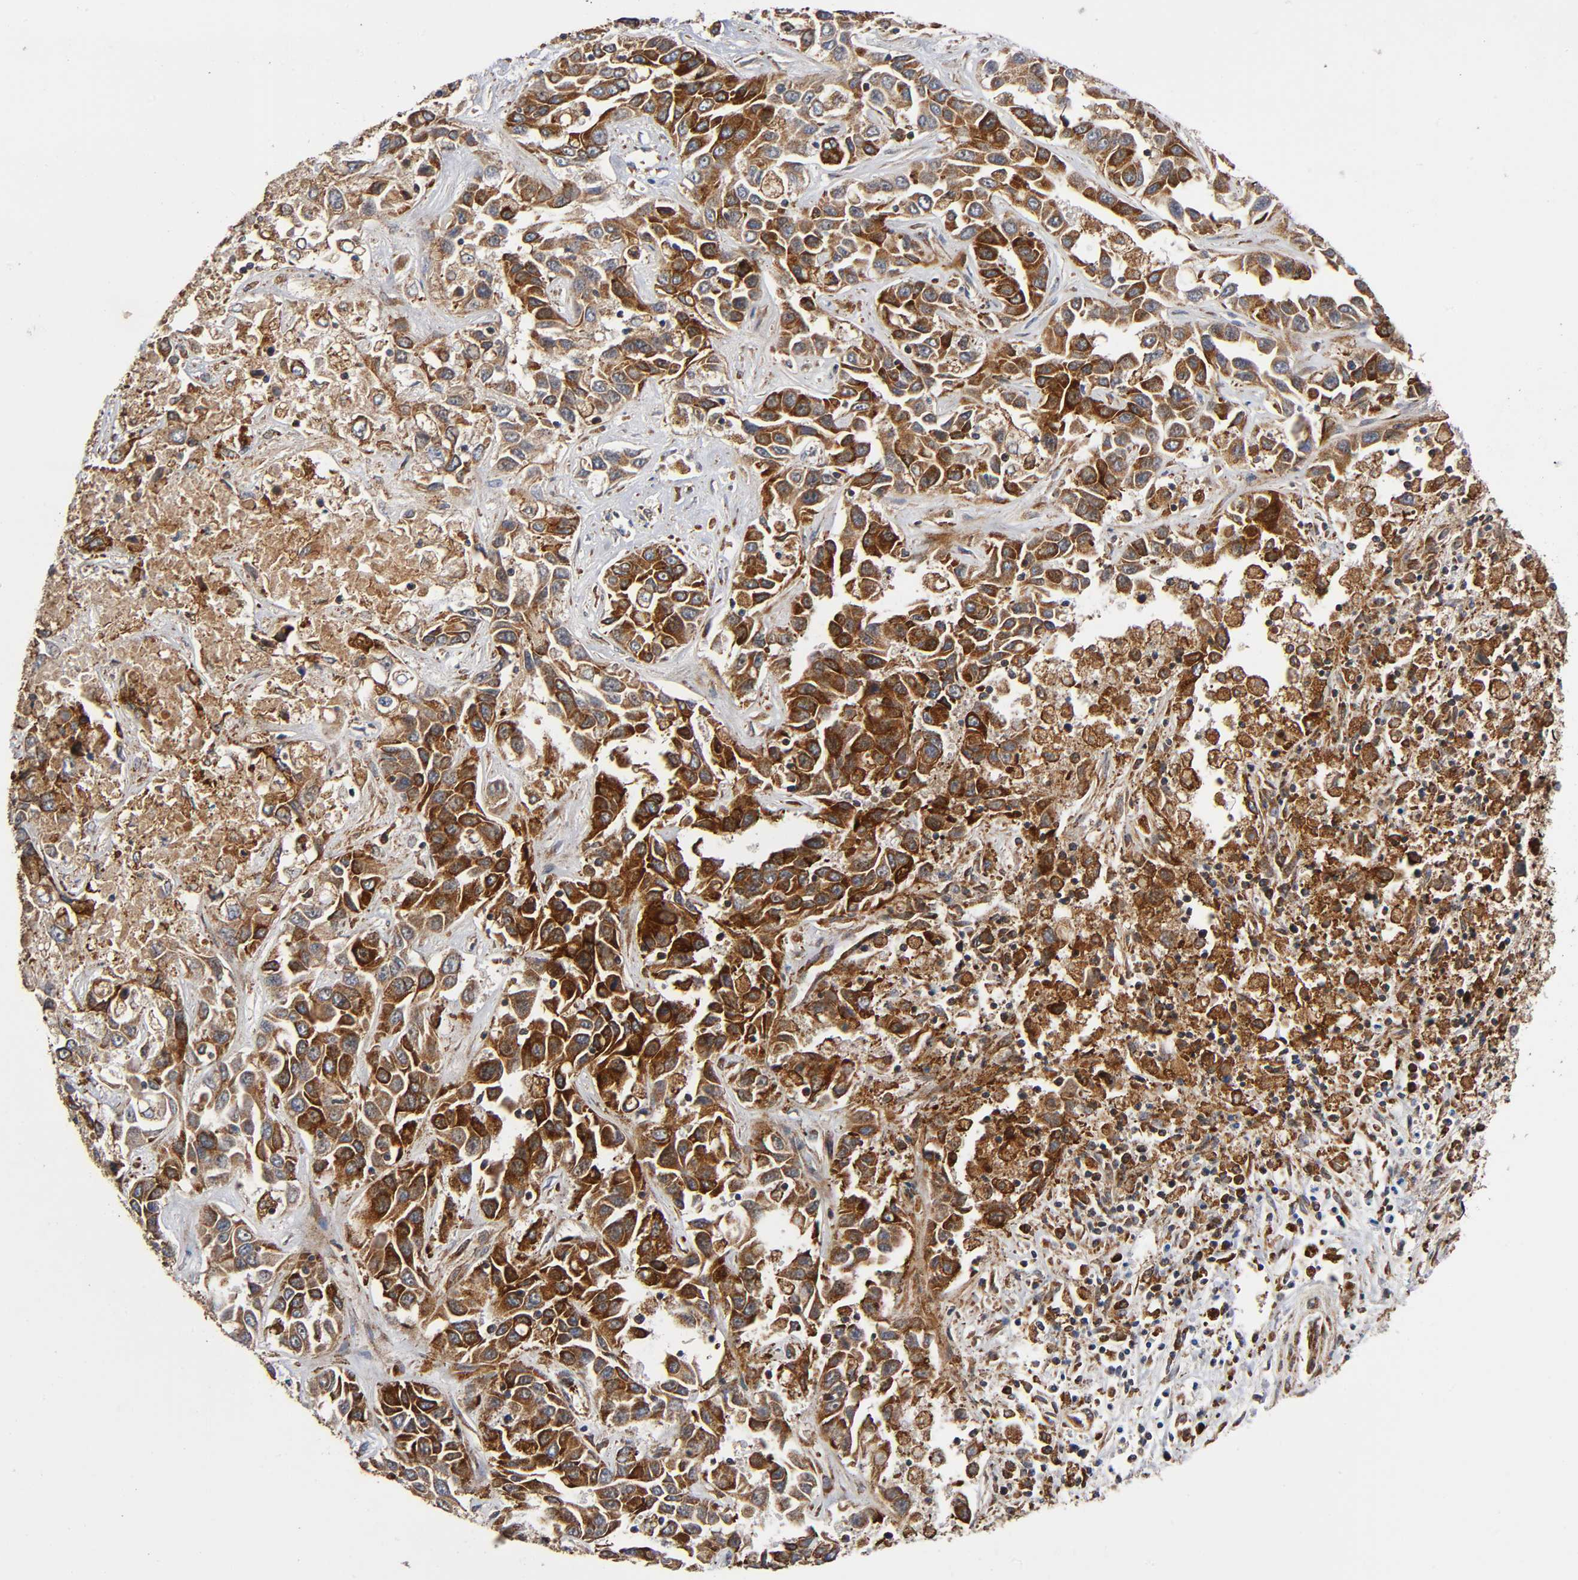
{"staining": {"intensity": "moderate", "quantity": "25%-75%", "location": "cytoplasmic/membranous"}, "tissue": "liver cancer", "cell_type": "Tumor cells", "image_type": "cancer", "snomed": [{"axis": "morphology", "description": "Cholangiocarcinoma"}, {"axis": "topography", "description": "Liver"}], "caption": "The immunohistochemical stain highlights moderate cytoplasmic/membranous staining in tumor cells of liver cholangiocarcinoma tissue.", "gene": "MAP3K1", "patient": {"sex": "female", "age": 52}}